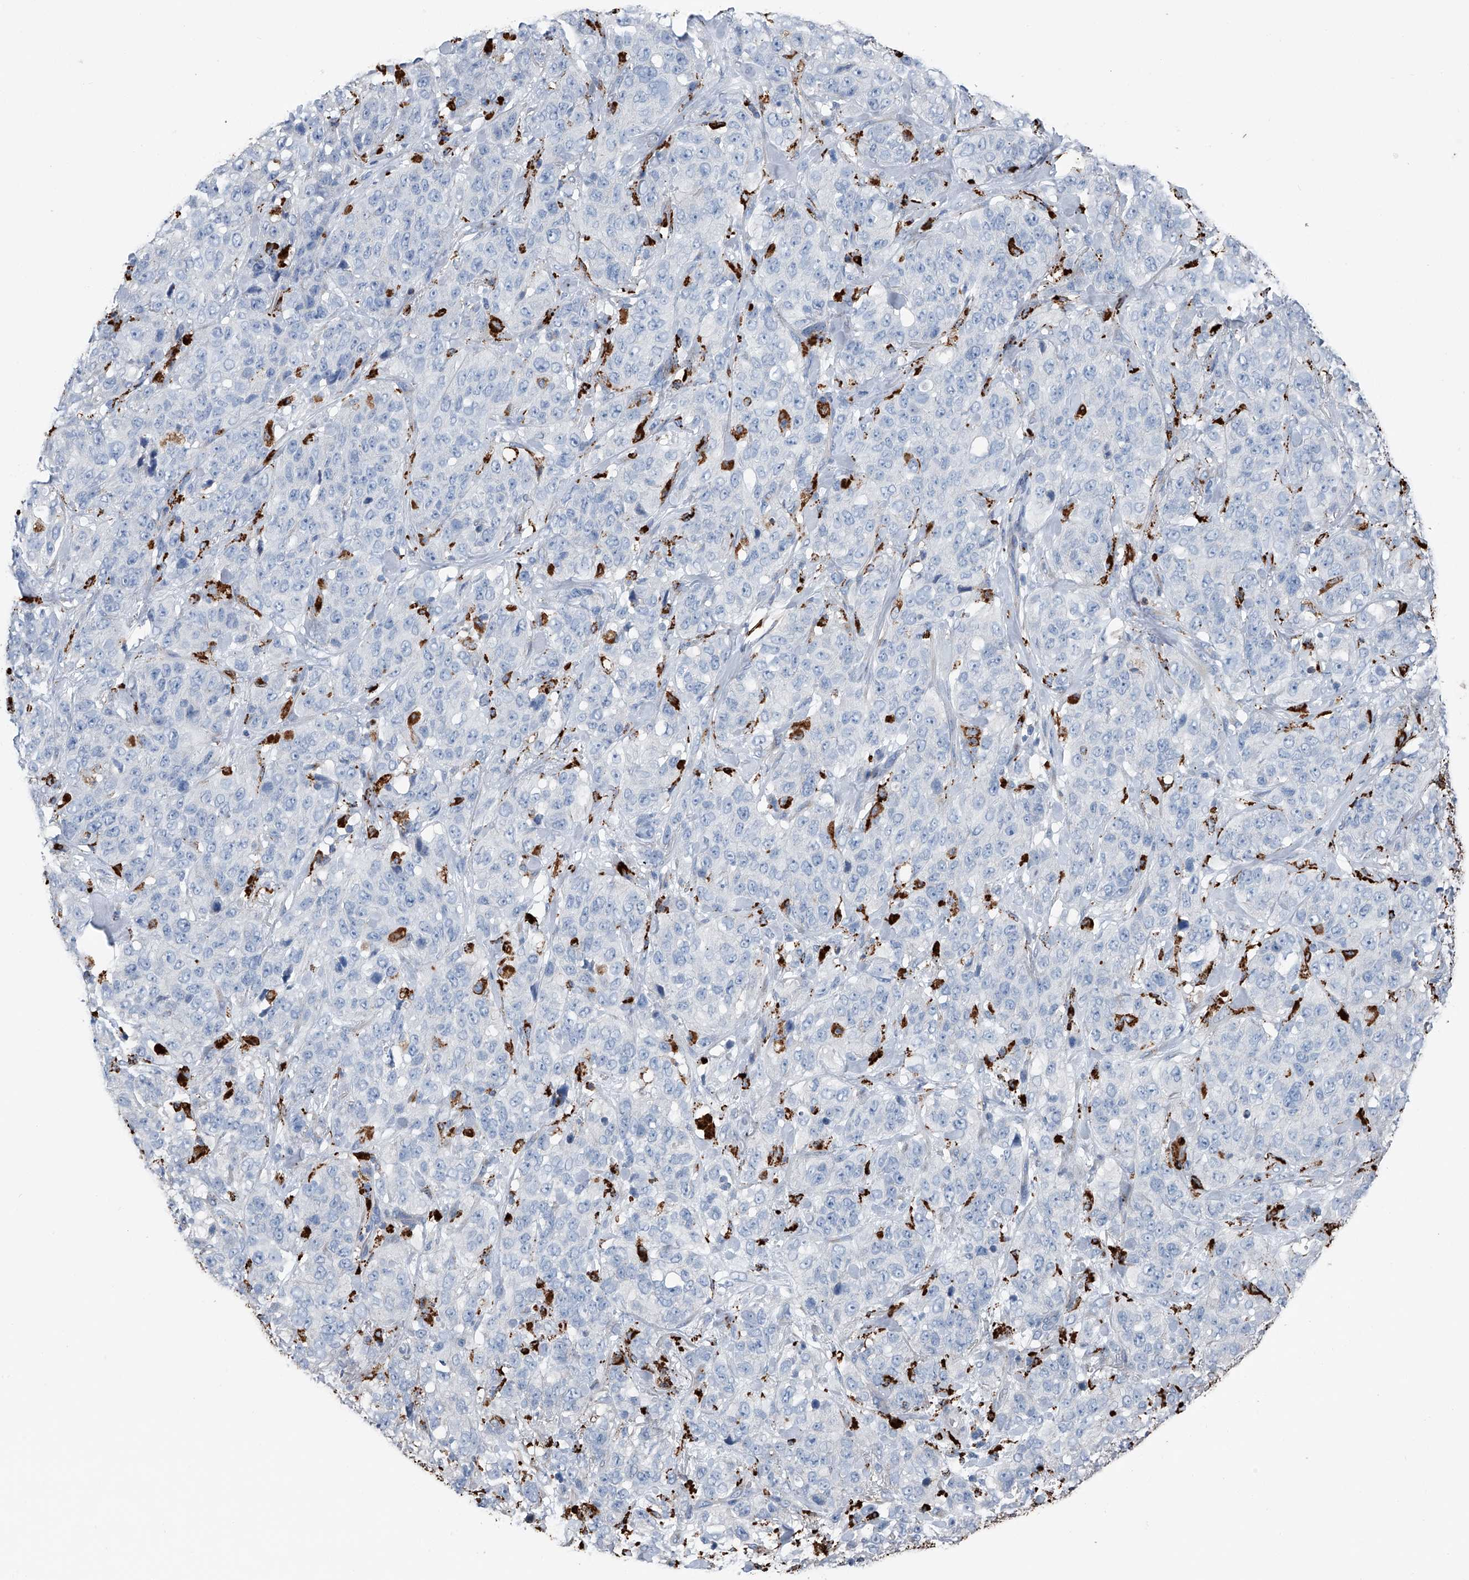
{"staining": {"intensity": "negative", "quantity": "none", "location": "none"}, "tissue": "stomach cancer", "cell_type": "Tumor cells", "image_type": "cancer", "snomed": [{"axis": "morphology", "description": "Adenocarcinoma, NOS"}, {"axis": "topography", "description": "Stomach"}], "caption": "Protein analysis of adenocarcinoma (stomach) demonstrates no significant expression in tumor cells. Nuclei are stained in blue.", "gene": "ZNF772", "patient": {"sex": "male", "age": 48}}